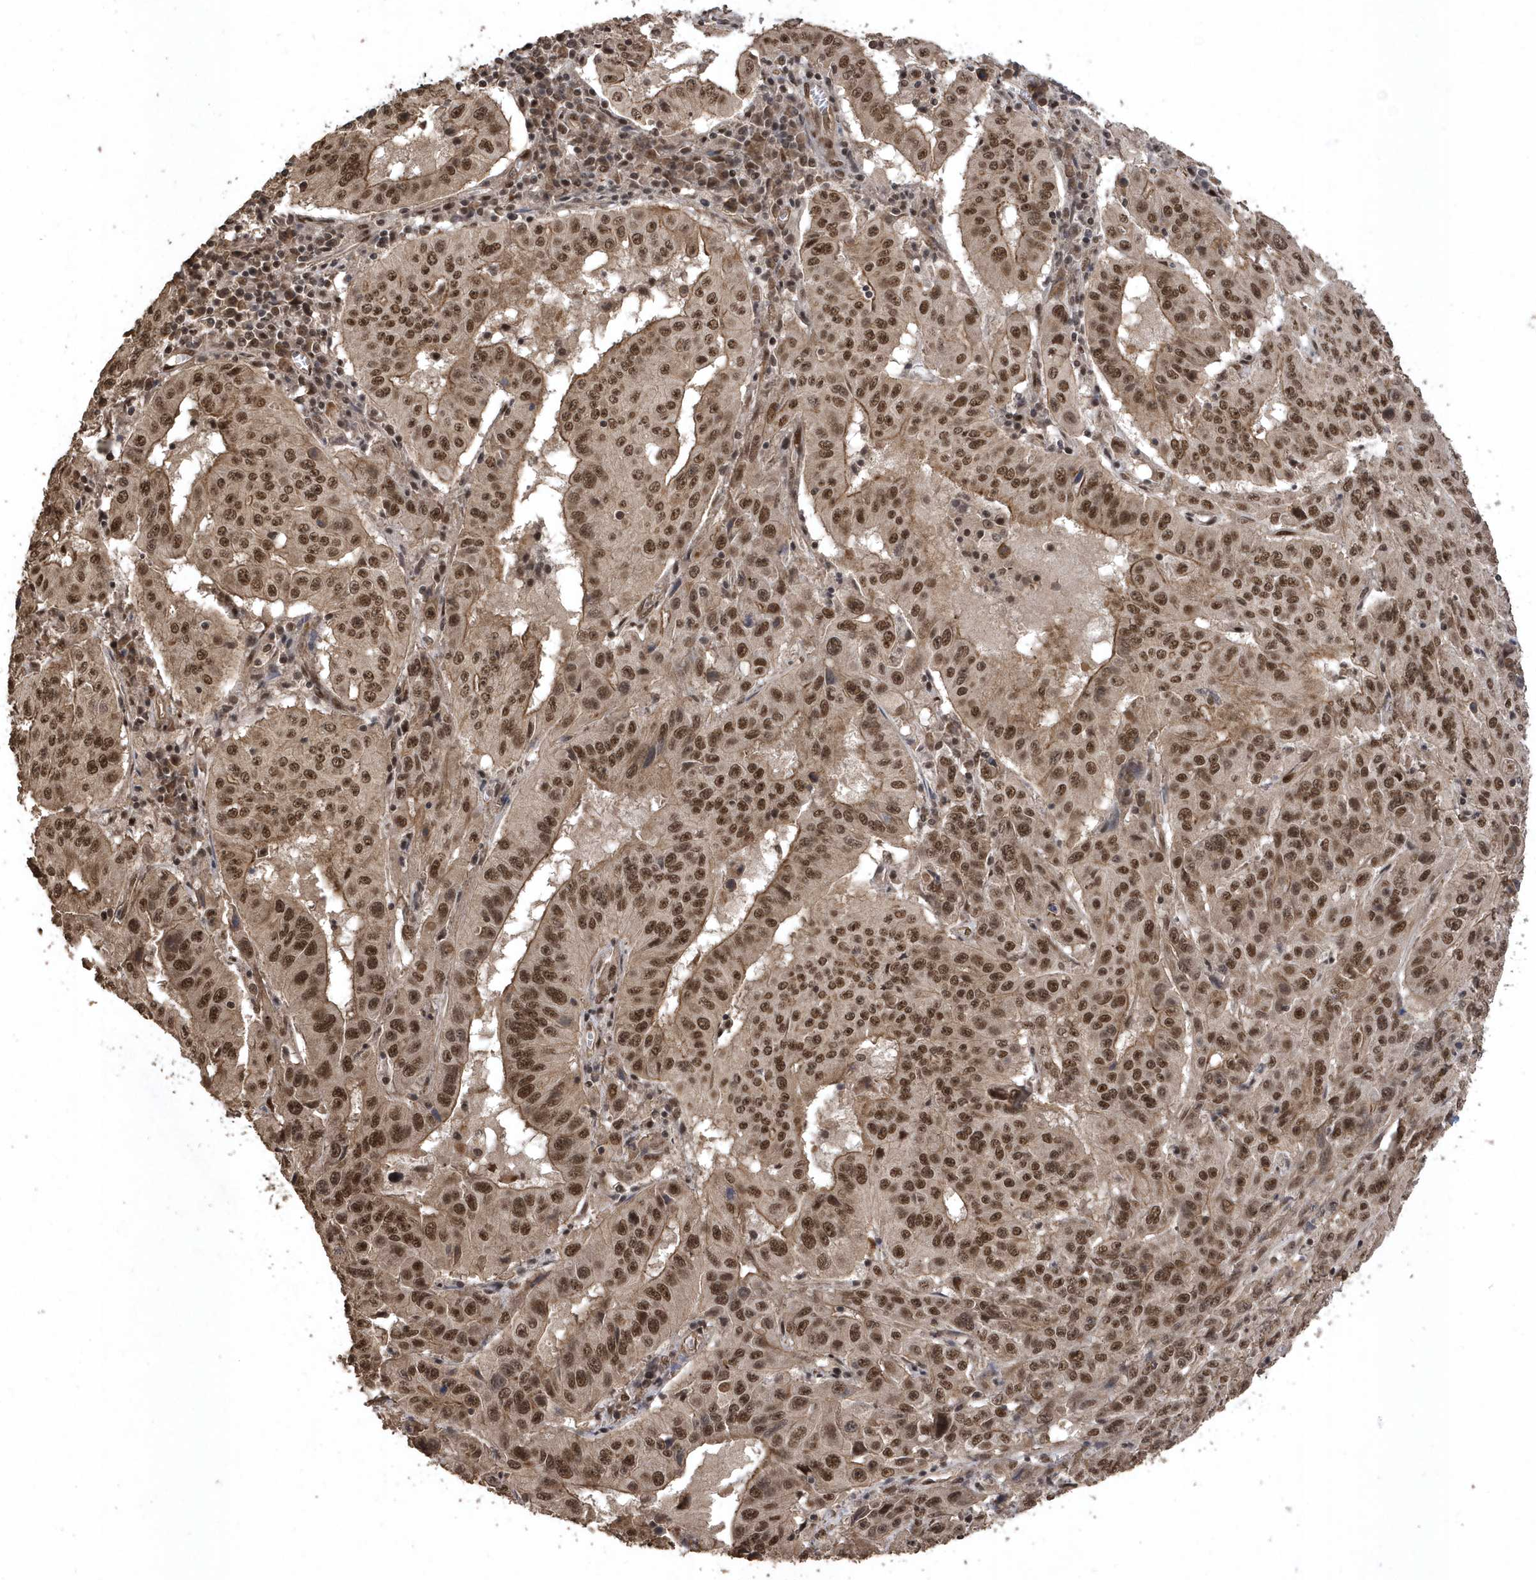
{"staining": {"intensity": "moderate", "quantity": ">75%", "location": "cytoplasmic/membranous,nuclear"}, "tissue": "pancreatic cancer", "cell_type": "Tumor cells", "image_type": "cancer", "snomed": [{"axis": "morphology", "description": "Adenocarcinoma, NOS"}, {"axis": "topography", "description": "Pancreas"}], "caption": "A histopathology image of pancreatic adenocarcinoma stained for a protein shows moderate cytoplasmic/membranous and nuclear brown staining in tumor cells. The staining was performed using DAB (3,3'-diaminobenzidine), with brown indicating positive protein expression. Nuclei are stained blue with hematoxylin.", "gene": "INTS12", "patient": {"sex": "male", "age": 63}}